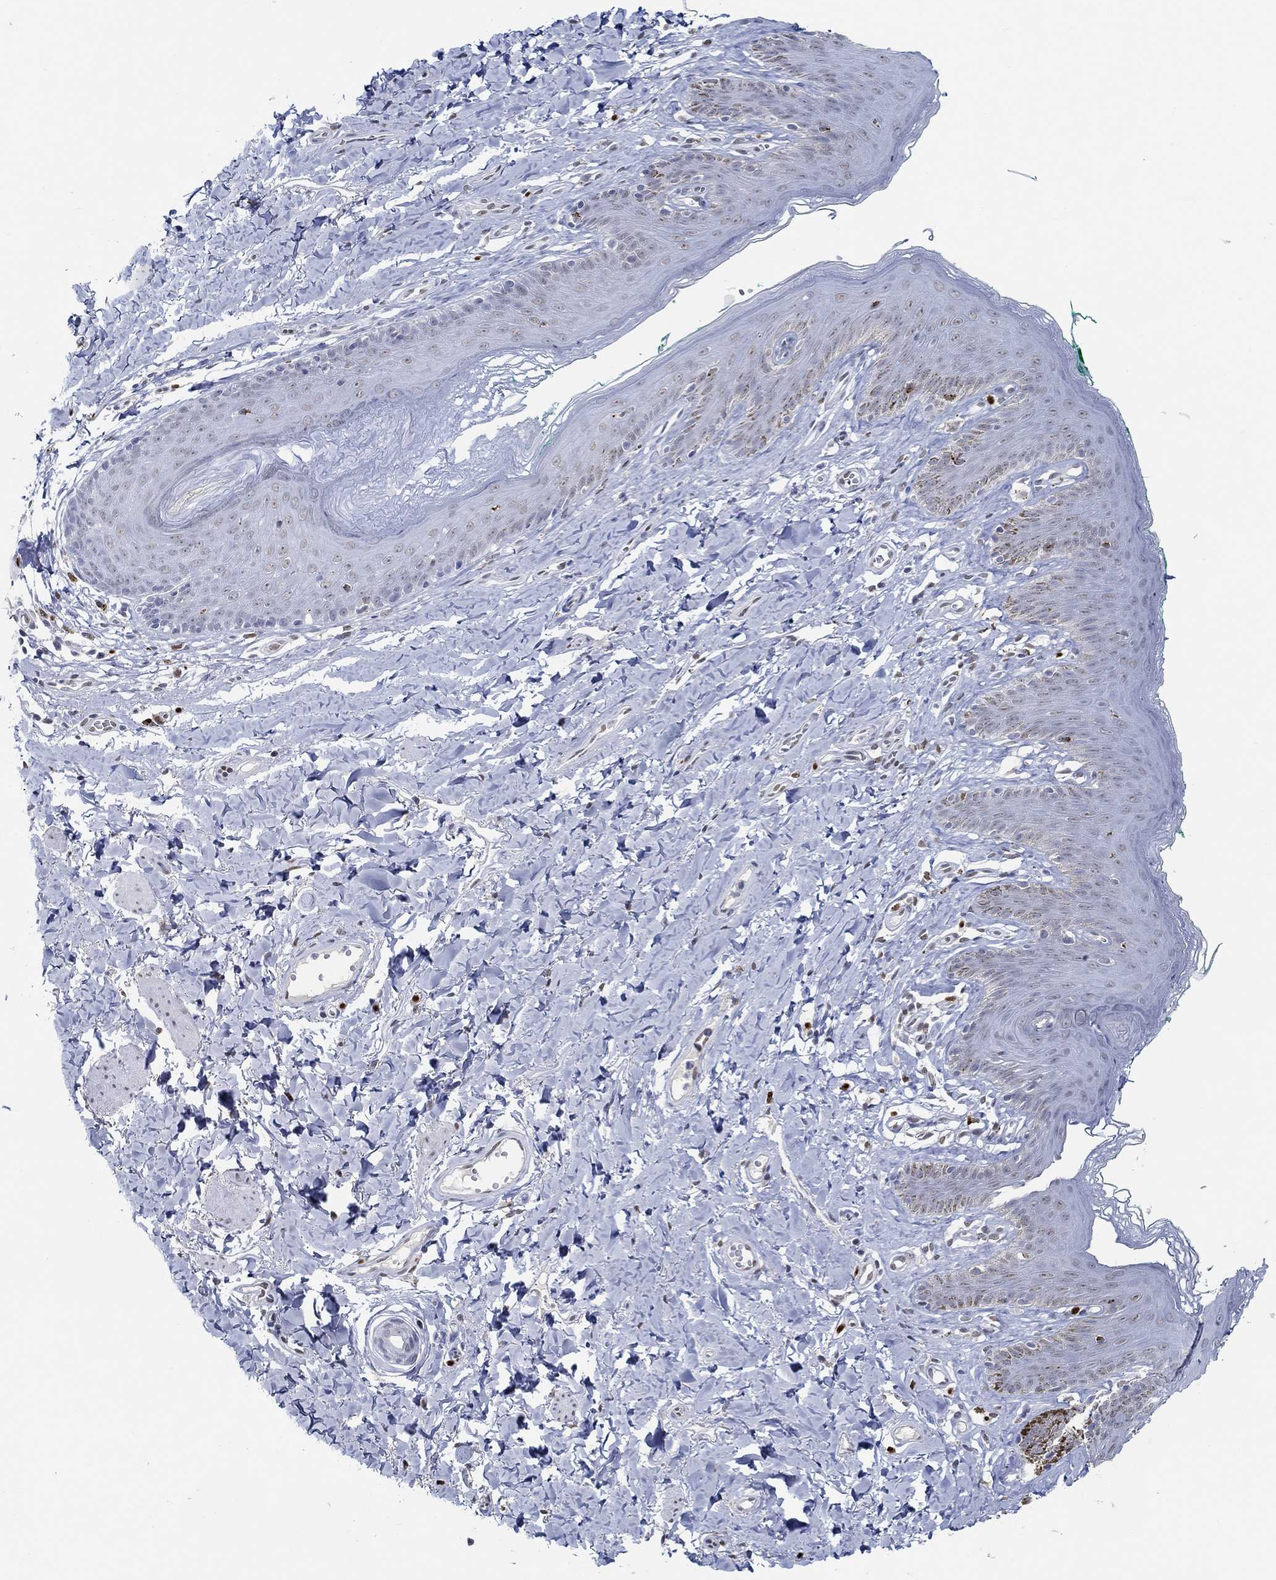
{"staining": {"intensity": "negative", "quantity": "none", "location": "none"}, "tissue": "skin", "cell_type": "Epidermal cells", "image_type": "normal", "snomed": [{"axis": "morphology", "description": "Normal tissue, NOS"}, {"axis": "topography", "description": "Vulva"}], "caption": "DAB (3,3'-diaminobenzidine) immunohistochemical staining of benign skin demonstrates no significant staining in epidermal cells. (Stains: DAB IHC with hematoxylin counter stain, Microscopy: brightfield microscopy at high magnification).", "gene": "GATA2", "patient": {"sex": "female", "age": 66}}